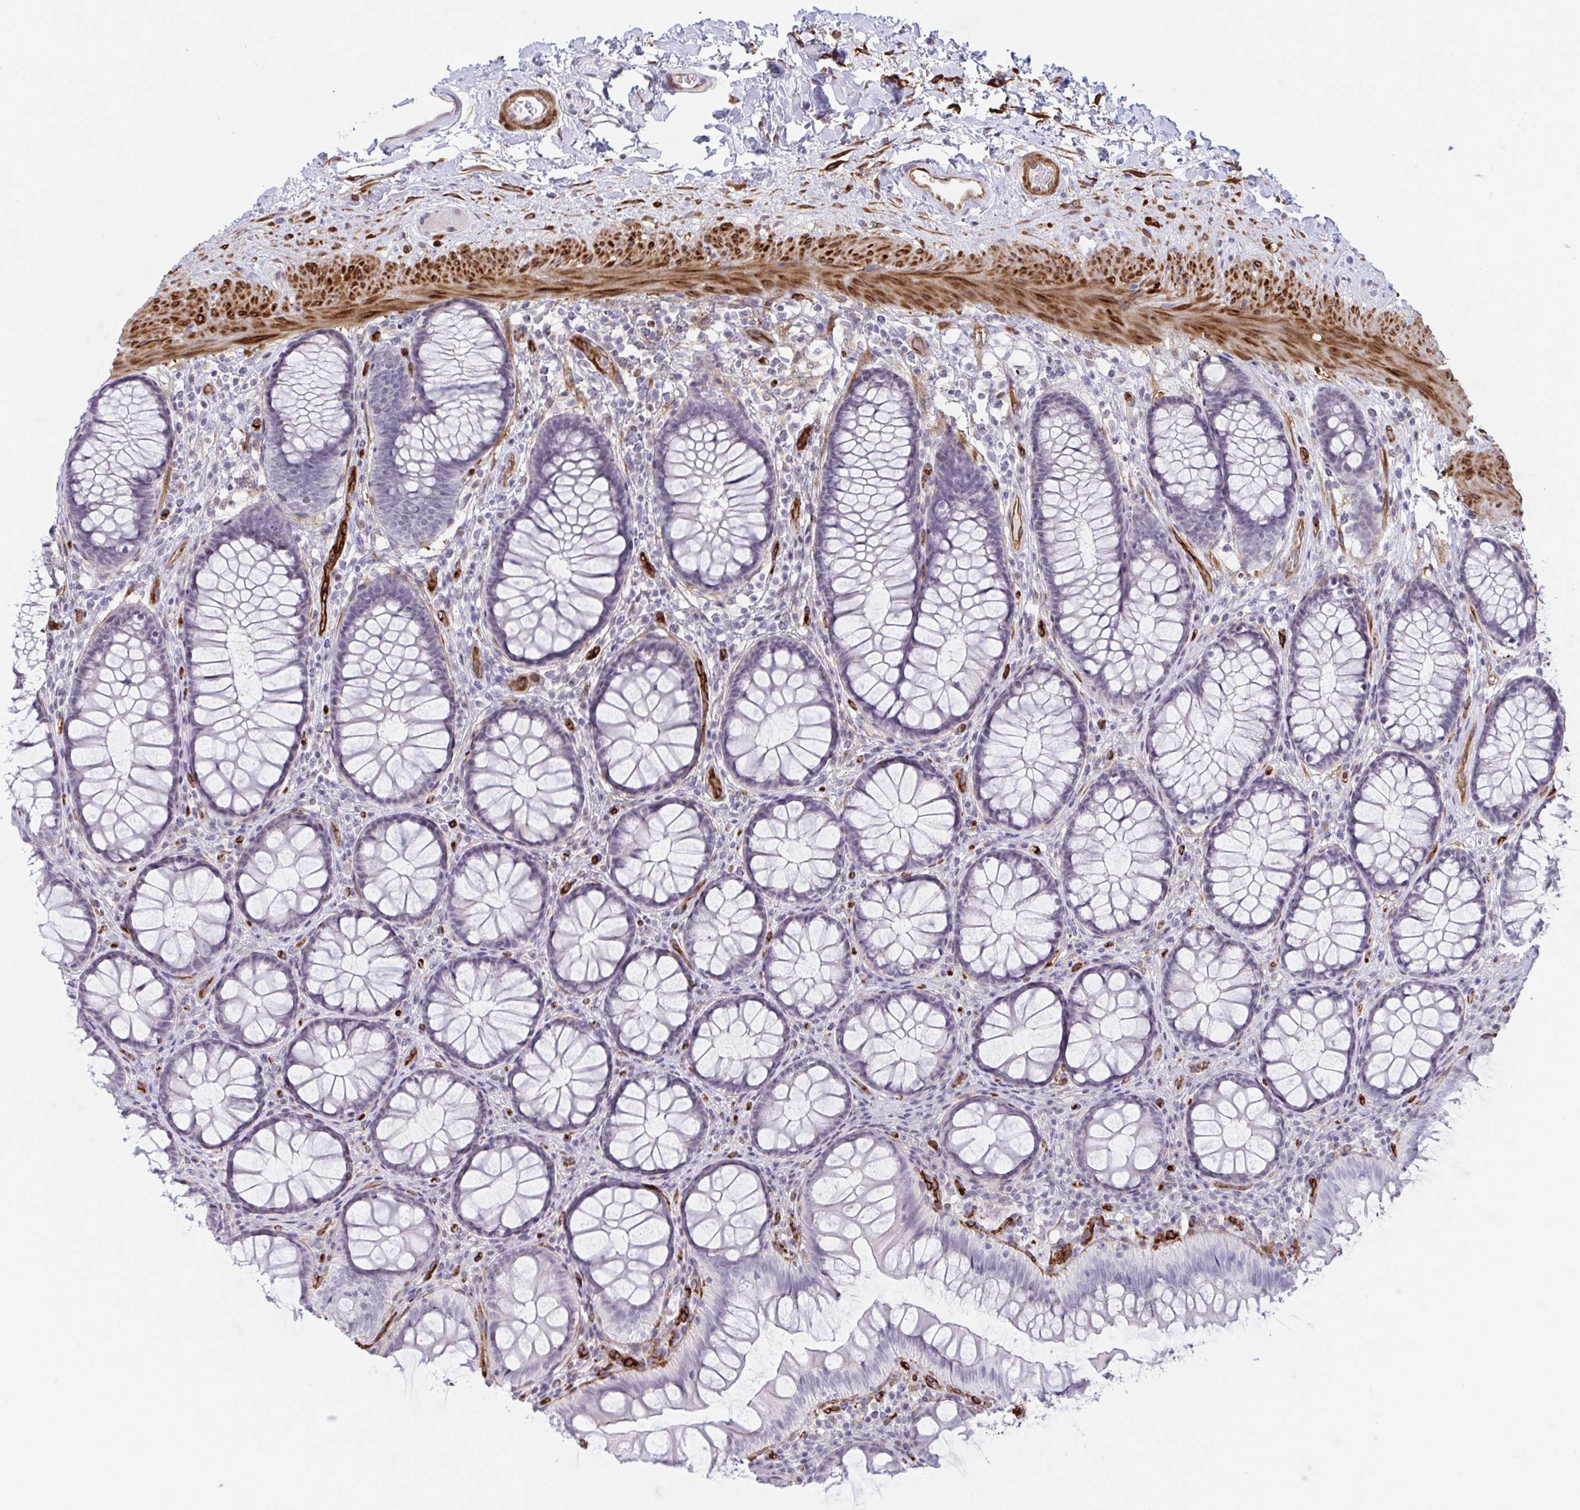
{"staining": {"intensity": "moderate", "quantity": "25%-75%", "location": "cytoplasmic/membranous"}, "tissue": "colon", "cell_type": "Endothelial cells", "image_type": "normal", "snomed": [{"axis": "morphology", "description": "Normal tissue, NOS"}, {"axis": "morphology", "description": "Adenoma, NOS"}, {"axis": "topography", "description": "Soft tissue"}, {"axis": "topography", "description": "Colon"}], "caption": "Immunohistochemical staining of normal human colon reveals medium levels of moderate cytoplasmic/membranous expression in about 25%-75% of endothelial cells. (IHC, brightfield microscopy, high magnification).", "gene": "EML1", "patient": {"sex": "male", "age": 47}}